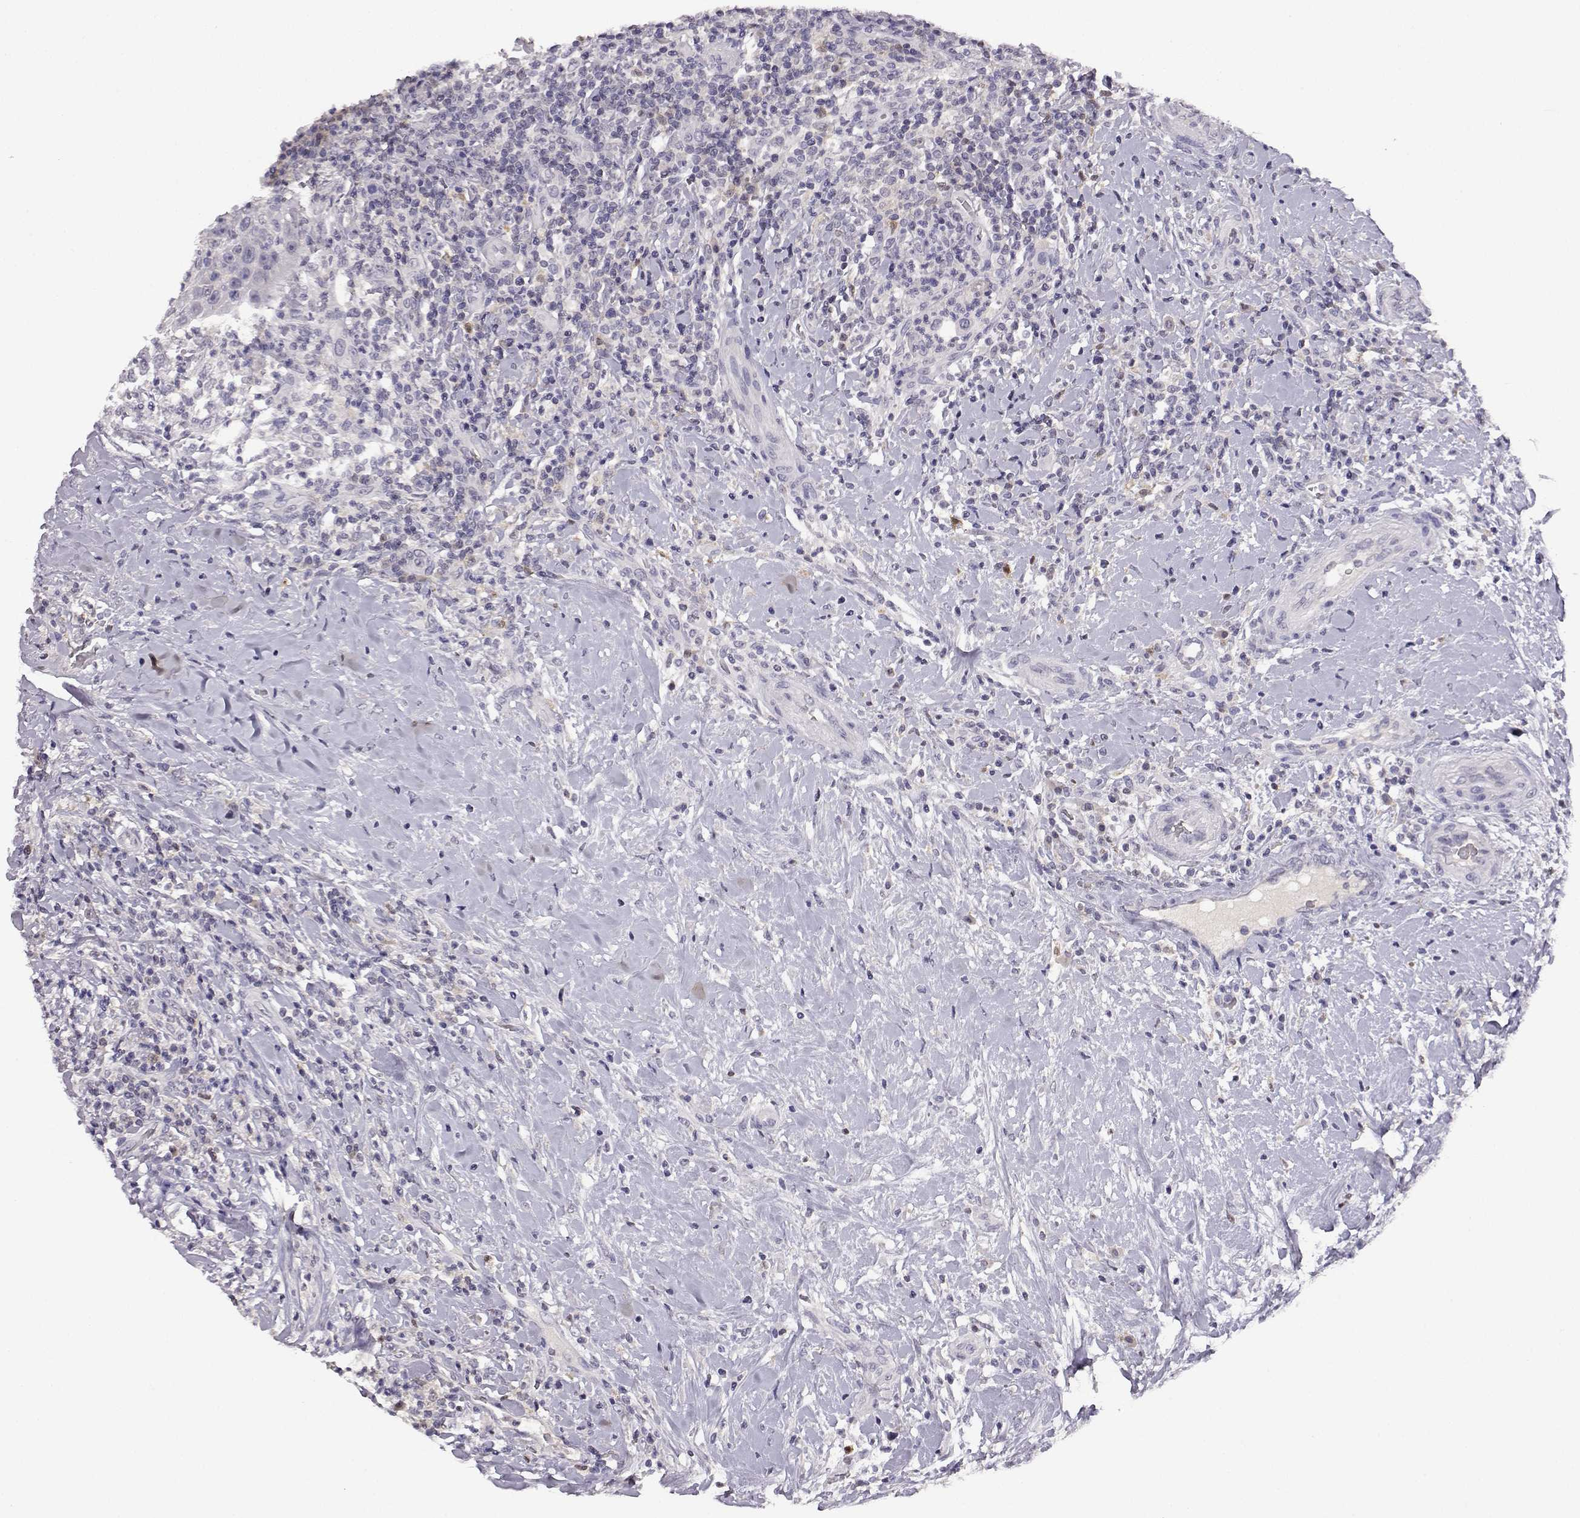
{"staining": {"intensity": "negative", "quantity": "none", "location": "none"}, "tissue": "head and neck cancer", "cell_type": "Tumor cells", "image_type": "cancer", "snomed": [{"axis": "morphology", "description": "Squamous cell carcinoma, NOS"}, {"axis": "topography", "description": "Head-Neck"}], "caption": "This micrograph is of head and neck squamous cell carcinoma stained with immunohistochemistry (IHC) to label a protein in brown with the nuclei are counter-stained blue. There is no positivity in tumor cells. (DAB (3,3'-diaminobenzidine) immunohistochemistry visualized using brightfield microscopy, high magnification).", "gene": "AKR1B1", "patient": {"sex": "male", "age": 69}}